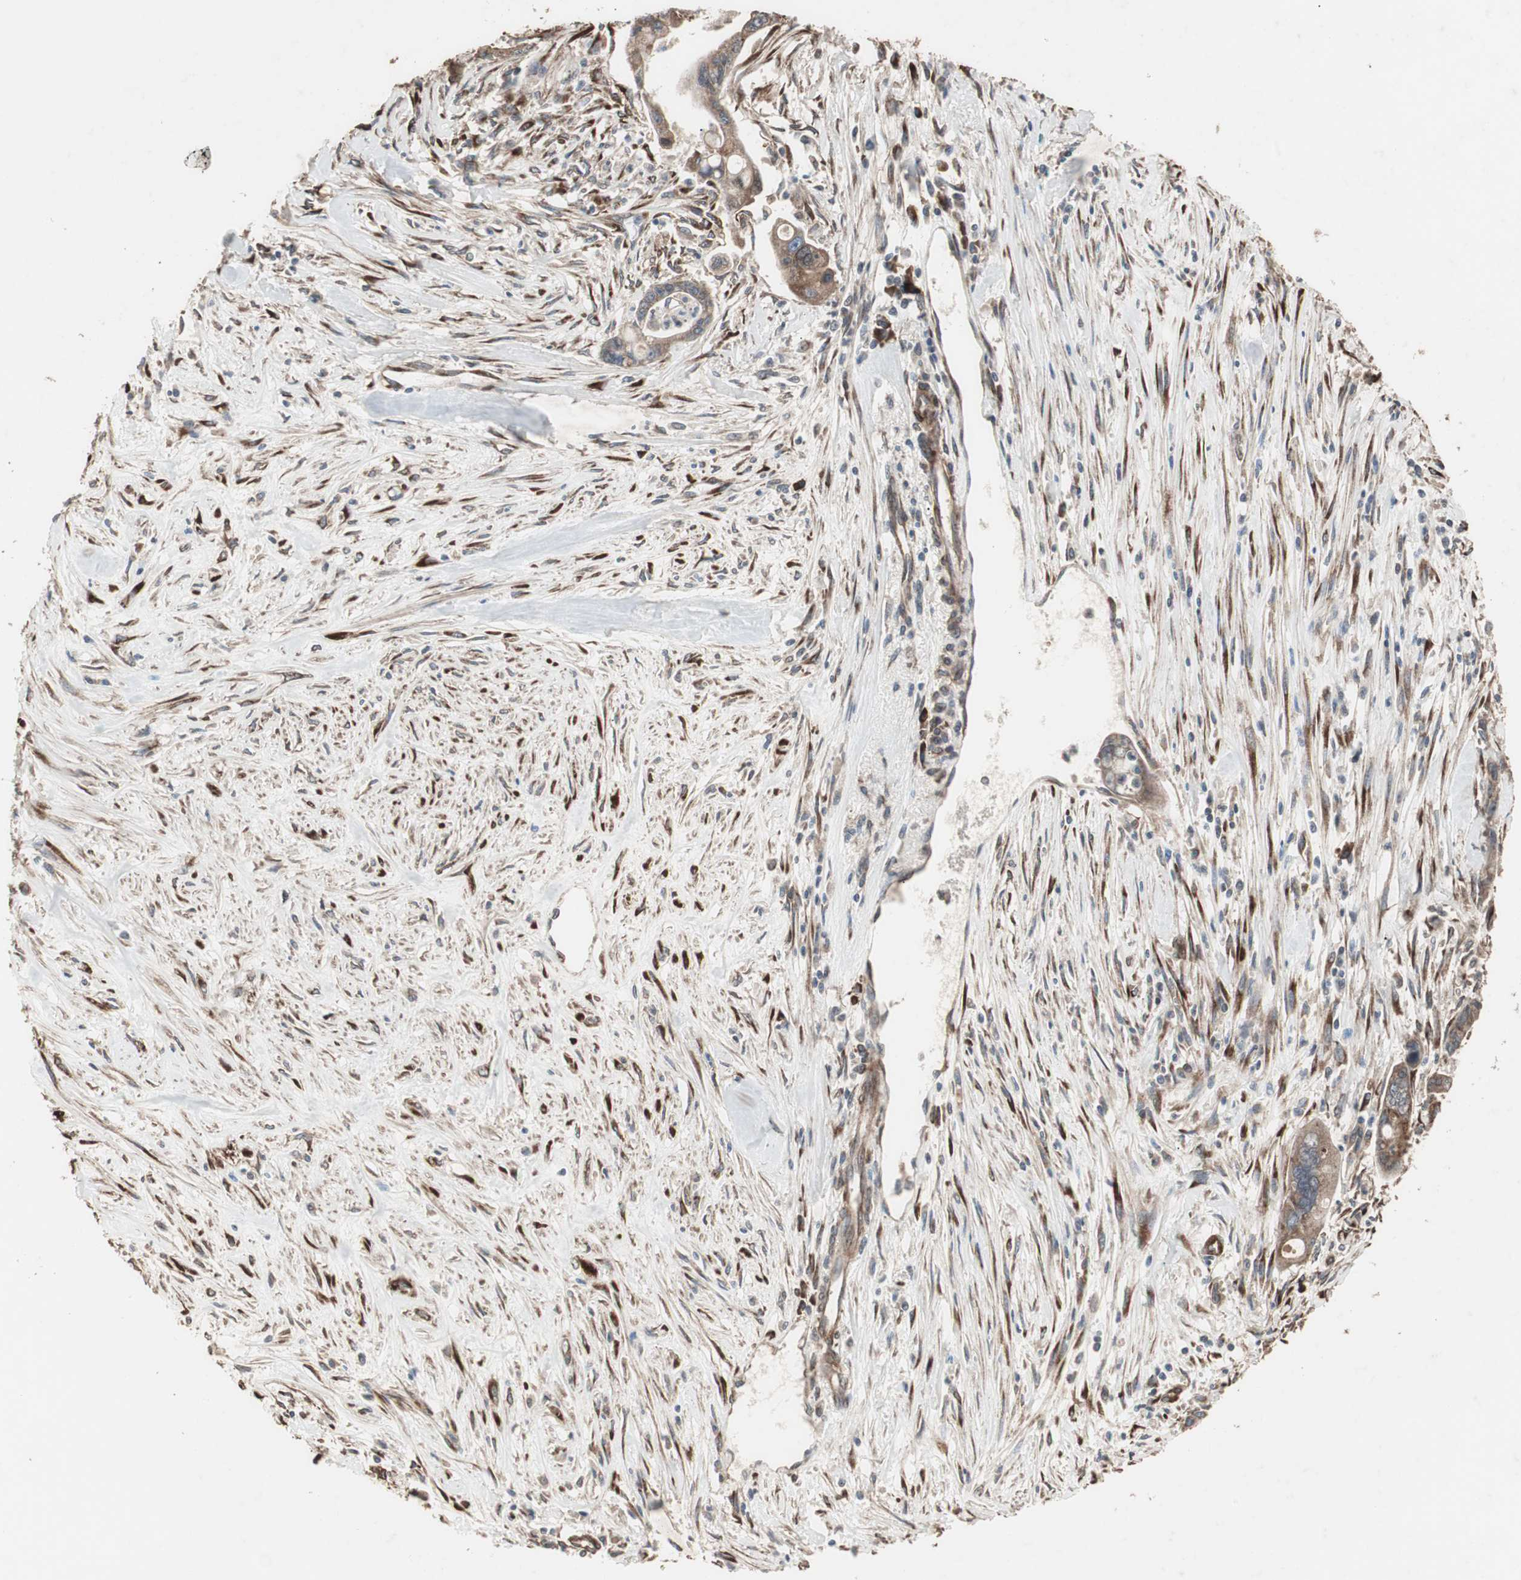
{"staining": {"intensity": "moderate", "quantity": ">75%", "location": "cytoplasmic/membranous"}, "tissue": "pancreatic cancer", "cell_type": "Tumor cells", "image_type": "cancer", "snomed": [{"axis": "morphology", "description": "Adenocarcinoma, NOS"}, {"axis": "topography", "description": "Pancreas"}], "caption": "Pancreatic cancer (adenocarcinoma) stained with DAB IHC displays medium levels of moderate cytoplasmic/membranous positivity in approximately >75% of tumor cells. Immunohistochemistry stains the protein in brown and the nuclei are stained blue.", "gene": "LZTS1", "patient": {"sex": "male", "age": 70}}